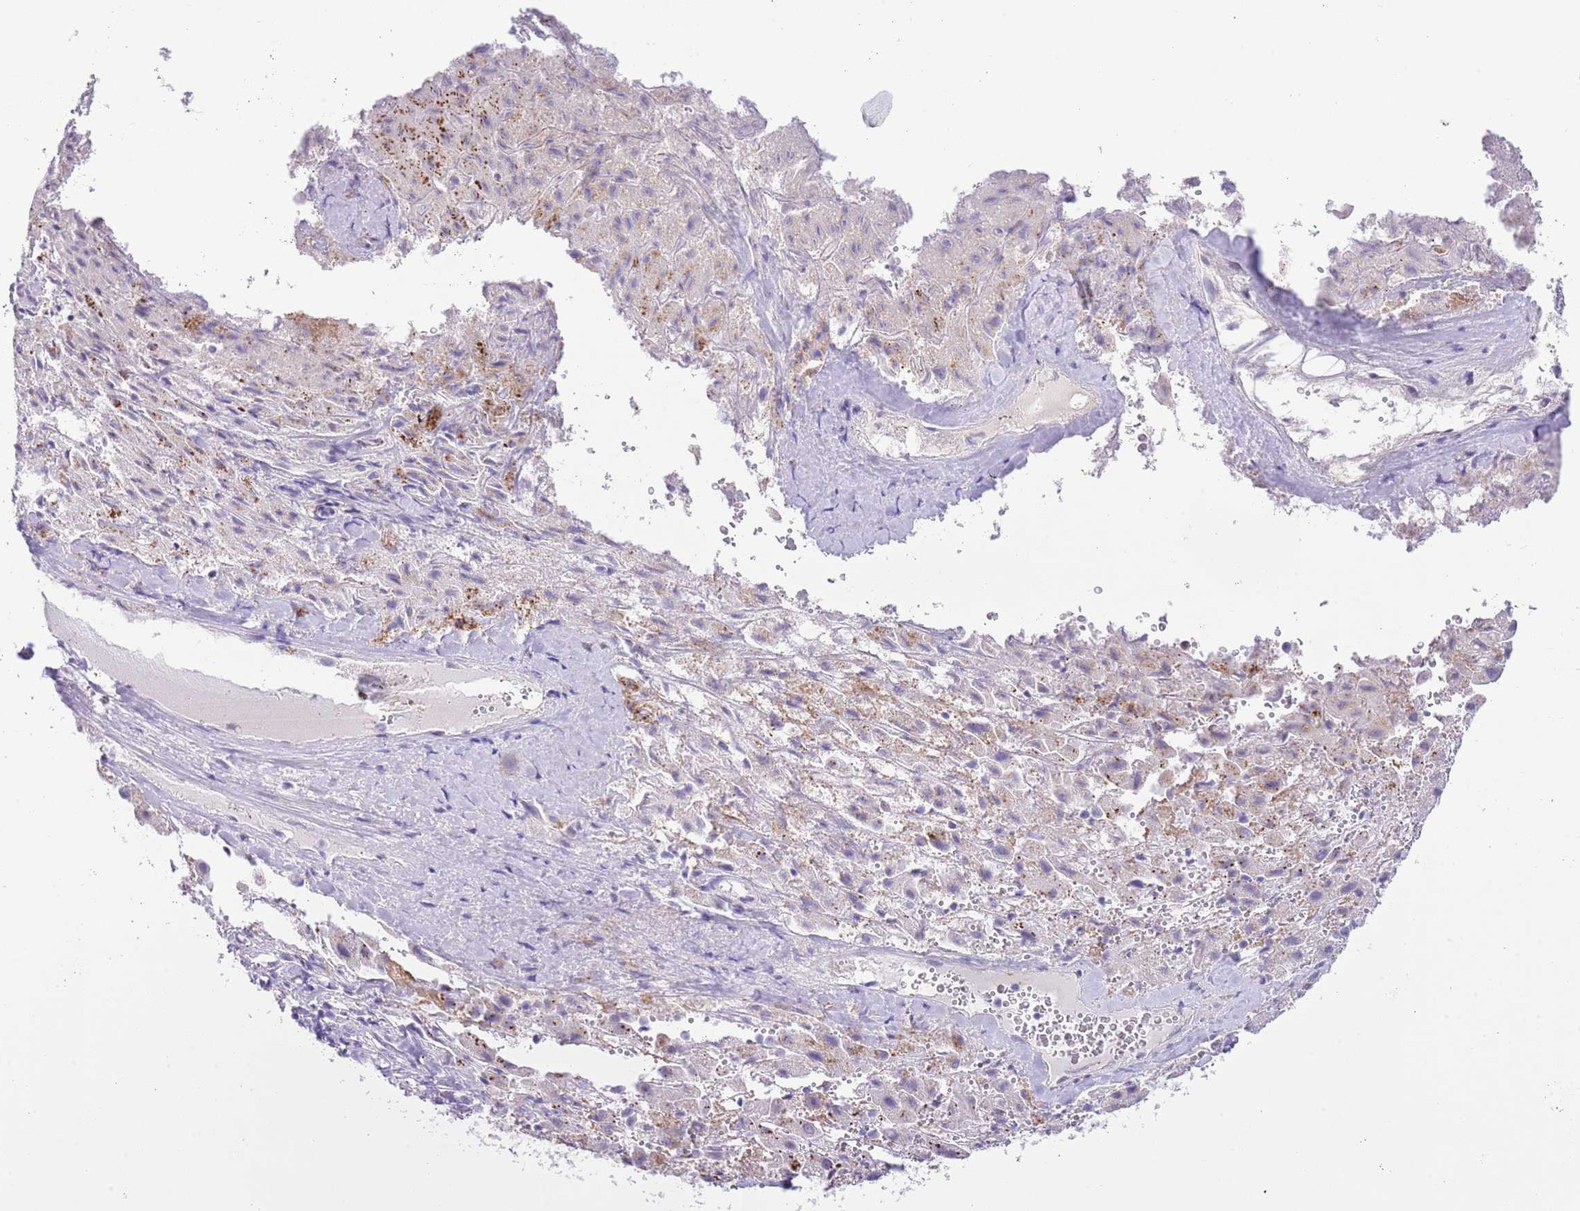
{"staining": {"intensity": "negative", "quantity": "none", "location": "none"}, "tissue": "liver cancer", "cell_type": "Tumor cells", "image_type": "cancer", "snomed": [{"axis": "morphology", "description": "Carcinoma, Hepatocellular, NOS"}, {"axis": "topography", "description": "Liver"}], "caption": "This histopathology image is of liver hepatocellular carcinoma stained with IHC to label a protein in brown with the nuclei are counter-stained blue. There is no staining in tumor cells. (Stains: DAB immunohistochemistry (IHC) with hematoxylin counter stain, Microscopy: brightfield microscopy at high magnification).", "gene": "MIDN", "patient": {"sex": "female", "age": 58}}